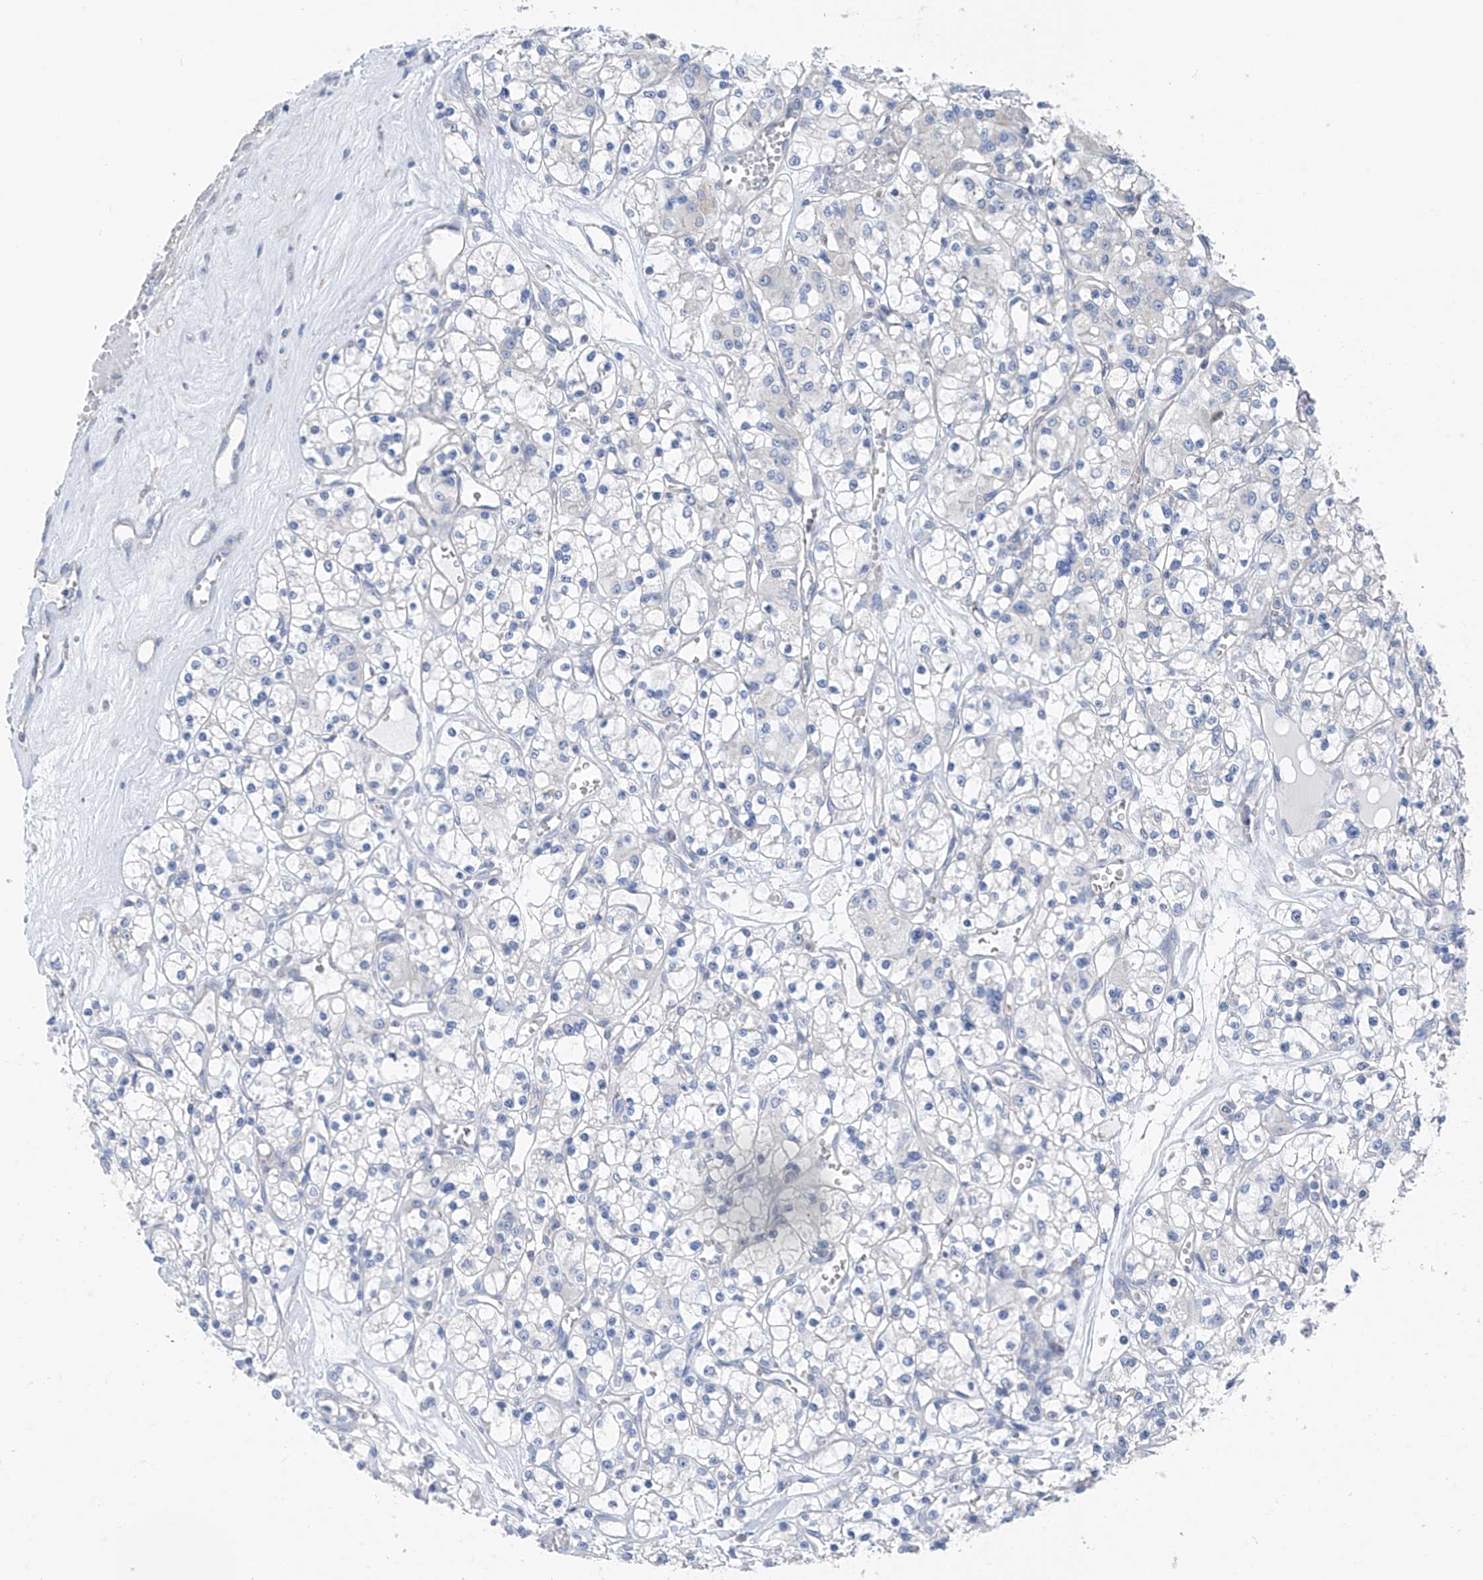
{"staining": {"intensity": "negative", "quantity": "none", "location": "none"}, "tissue": "renal cancer", "cell_type": "Tumor cells", "image_type": "cancer", "snomed": [{"axis": "morphology", "description": "Adenocarcinoma, NOS"}, {"axis": "topography", "description": "Kidney"}], "caption": "Micrograph shows no significant protein expression in tumor cells of adenocarcinoma (renal). (DAB (3,3'-diaminobenzidine) immunohistochemistry (IHC), high magnification).", "gene": "SYN3", "patient": {"sex": "female", "age": 59}}